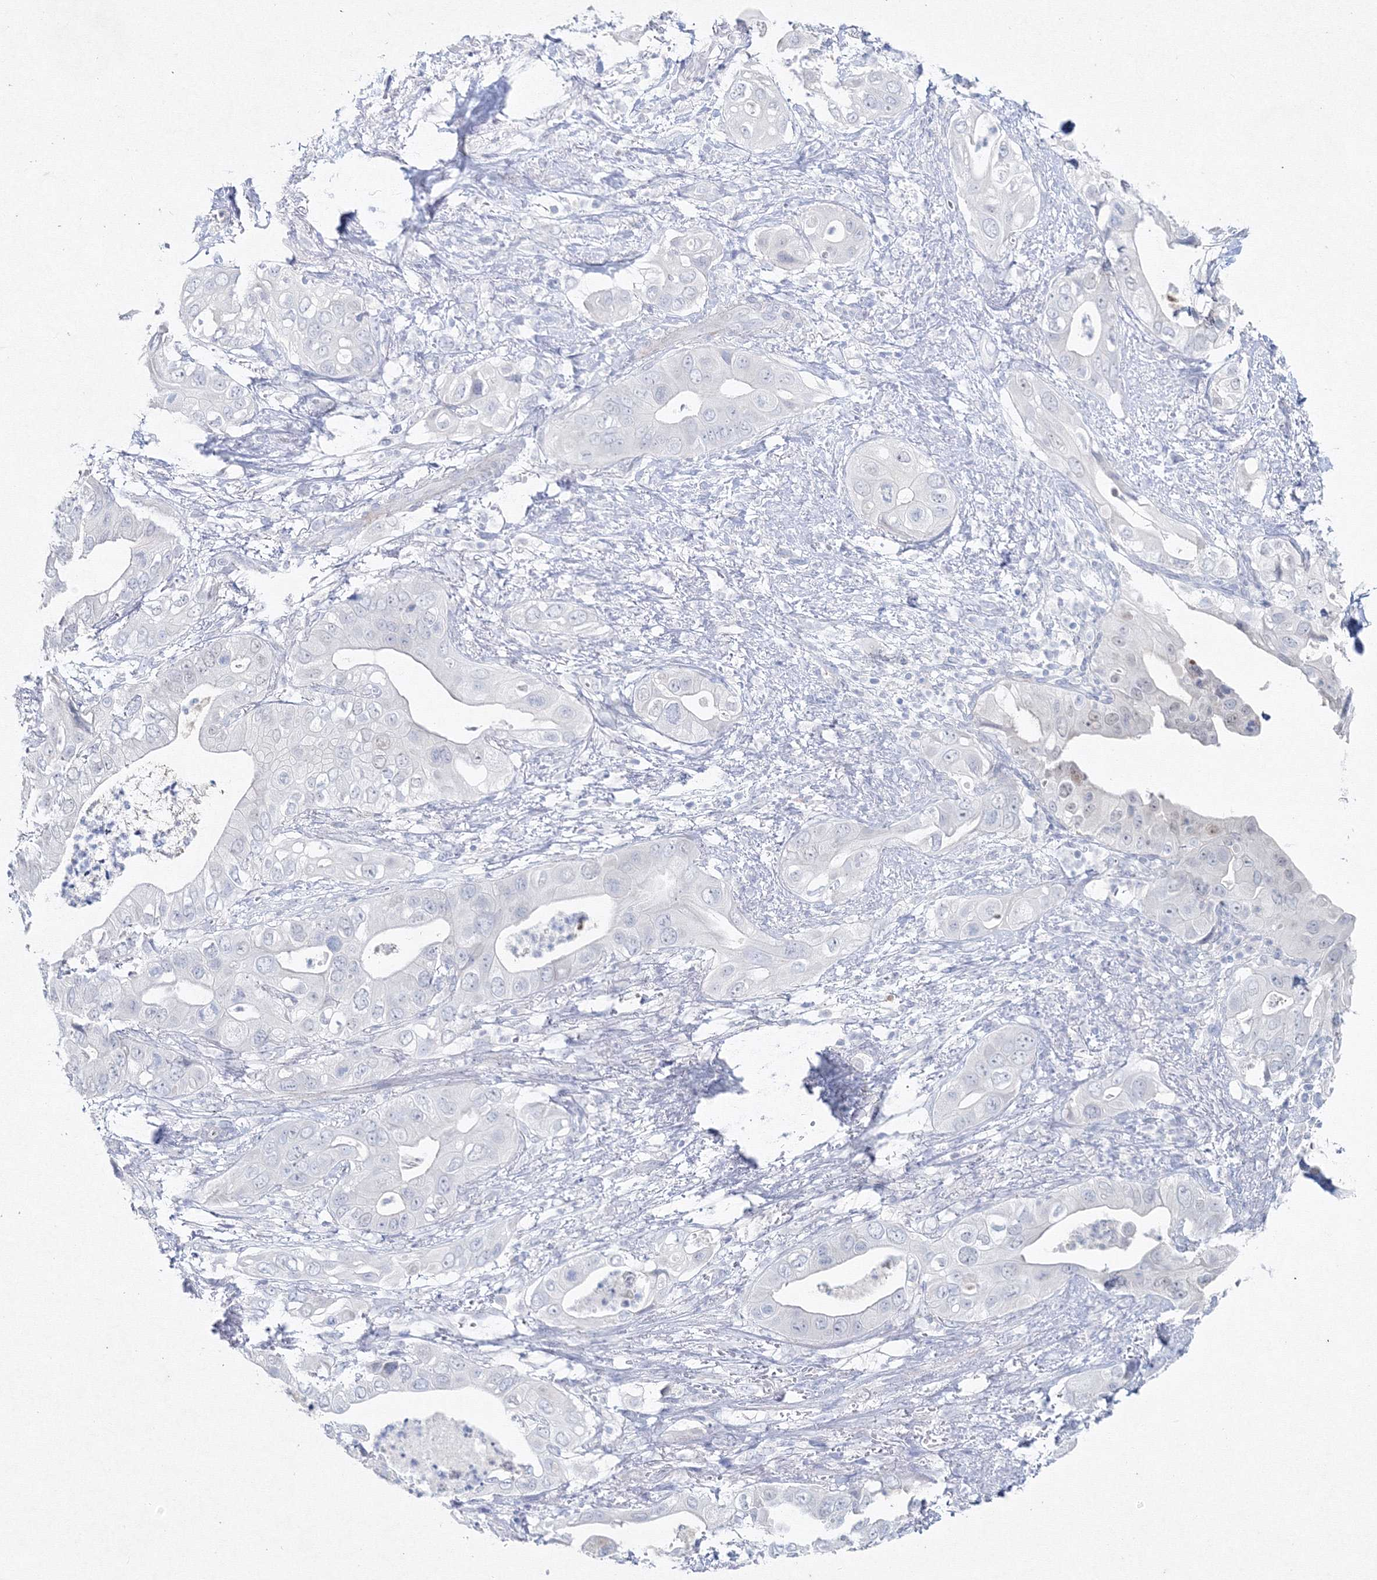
{"staining": {"intensity": "negative", "quantity": "none", "location": "none"}, "tissue": "pancreatic cancer", "cell_type": "Tumor cells", "image_type": "cancer", "snomed": [{"axis": "morphology", "description": "Adenocarcinoma, NOS"}, {"axis": "topography", "description": "Pancreas"}], "caption": "A photomicrograph of human pancreatic cancer (adenocarcinoma) is negative for staining in tumor cells.", "gene": "GCKR", "patient": {"sex": "female", "age": 78}}